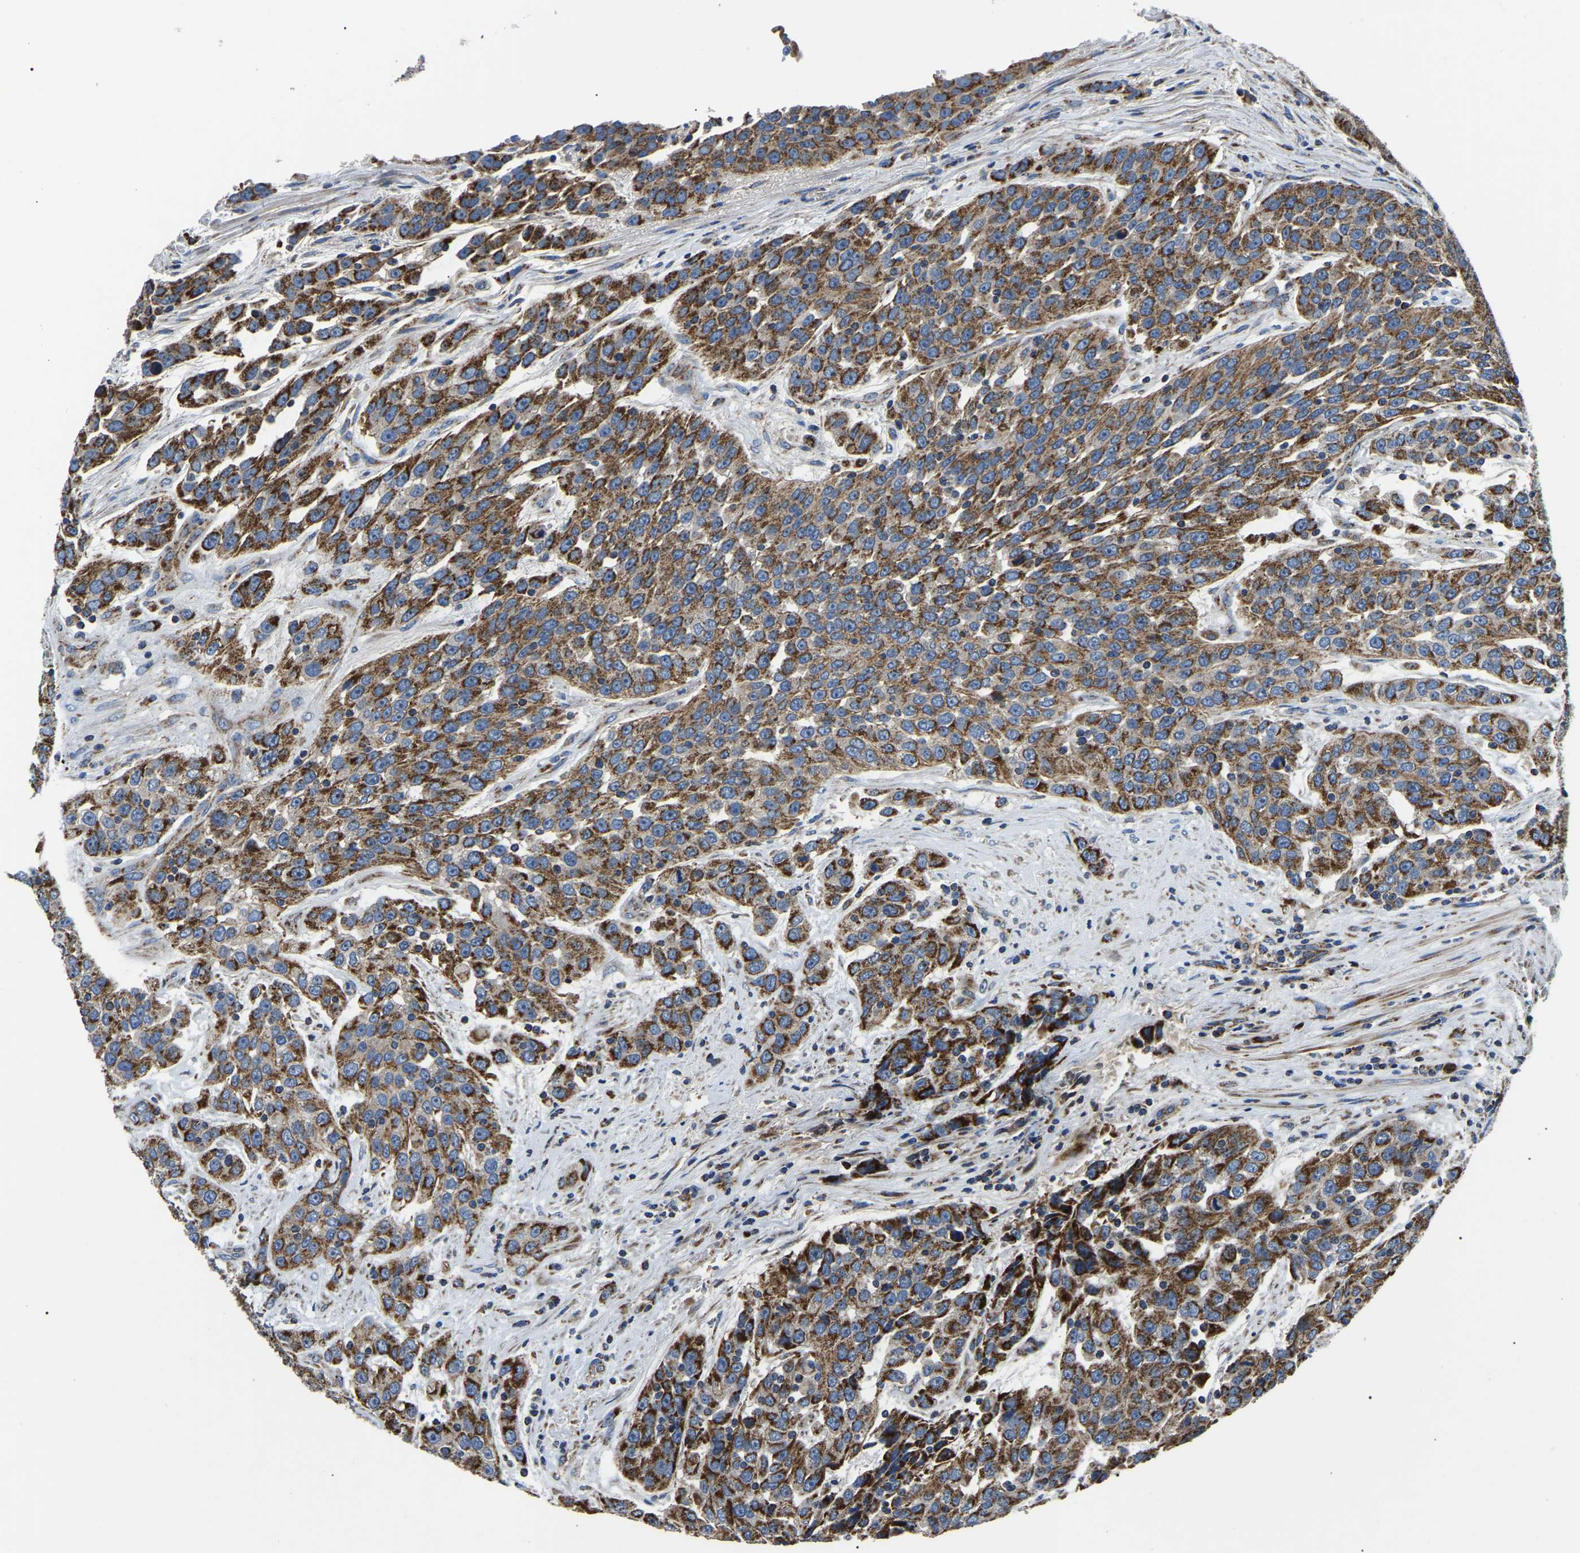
{"staining": {"intensity": "strong", "quantity": ">75%", "location": "cytoplasmic/membranous"}, "tissue": "urothelial cancer", "cell_type": "Tumor cells", "image_type": "cancer", "snomed": [{"axis": "morphology", "description": "Urothelial carcinoma, High grade"}, {"axis": "topography", "description": "Urinary bladder"}], "caption": "Urothelial carcinoma (high-grade) tissue shows strong cytoplasmic/membranous positivity in approximately >75% of tumor cells, visualized by immunohistochemistry. (brown staining indicates protein expression, while blue staining denotes nuclei).", "gene": "PPM1E", "patient": {"sex": "female", "age": 80}}